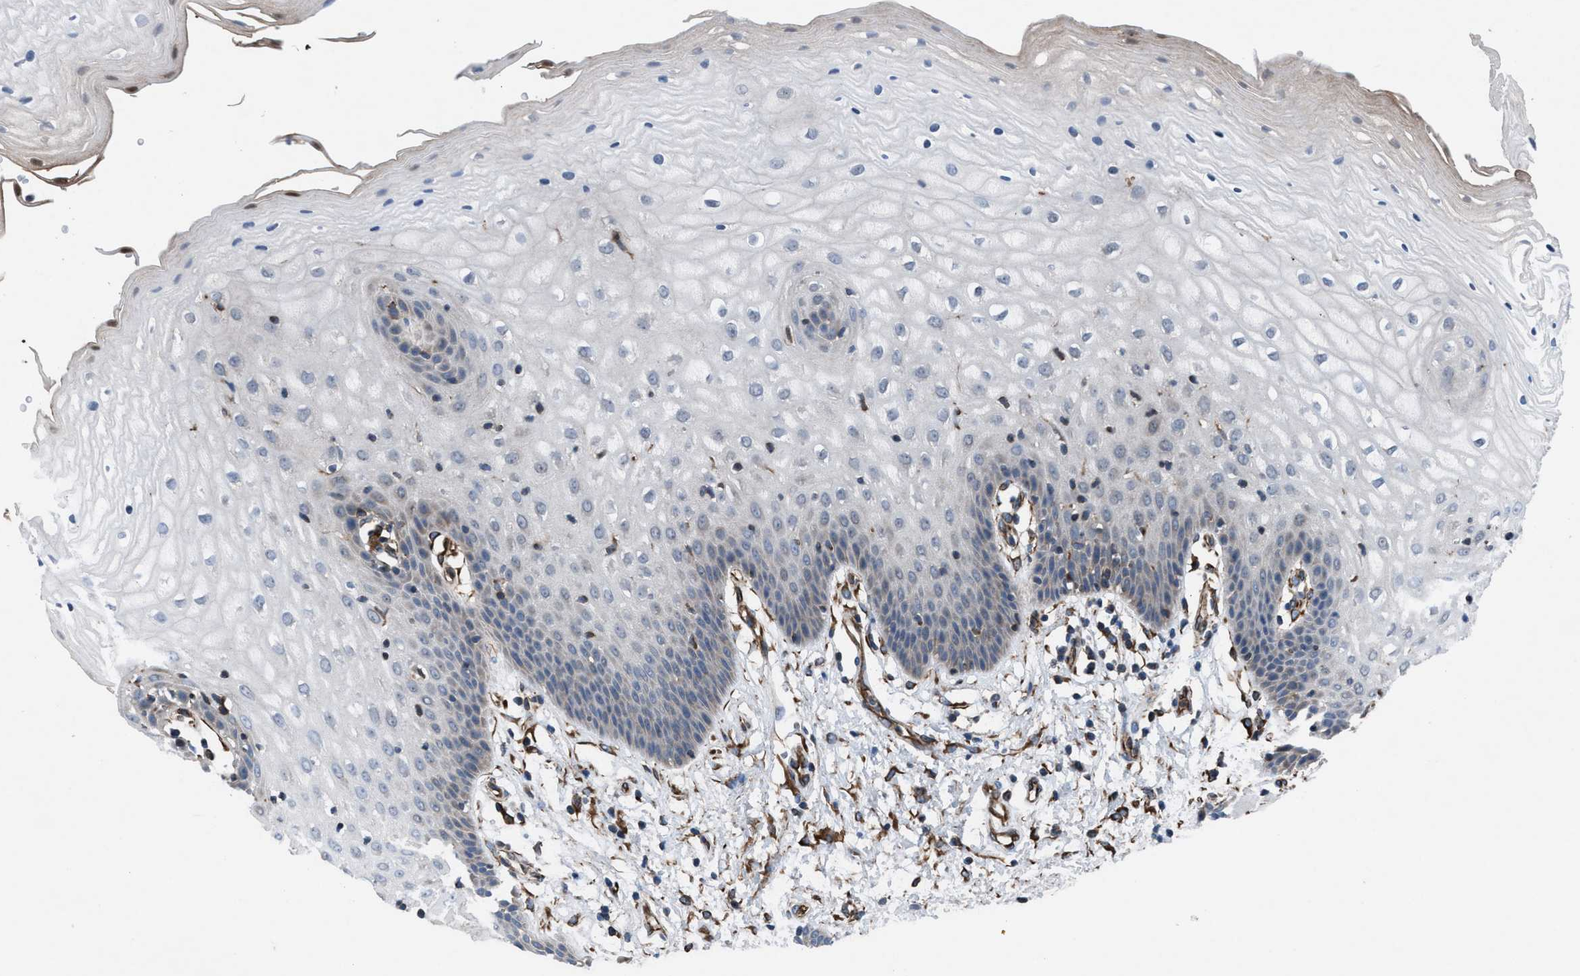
{"staining": {"intensity": "negative", "quantity": "none", "location": "none"}, "tissue": "vagina", "cell_type": "Squamous epithelial cells", "image_type": "normal", "snomed": [{"axis": "morphology", "description": "Normal tissue, NOS"}, {"axis": "topography", "description": "Vagina"}], "caption": "An immunohistochemistry (IHC) photomicrograph of normal vagina is shown. There is no staining in squamous epithelial cells of vagina. (DAB (3,3'-diaminobenzidine) immunohistochemistry, high magnification).", "gene": "SLC6A9", "patient": {"sex": "female", "age": 34}}